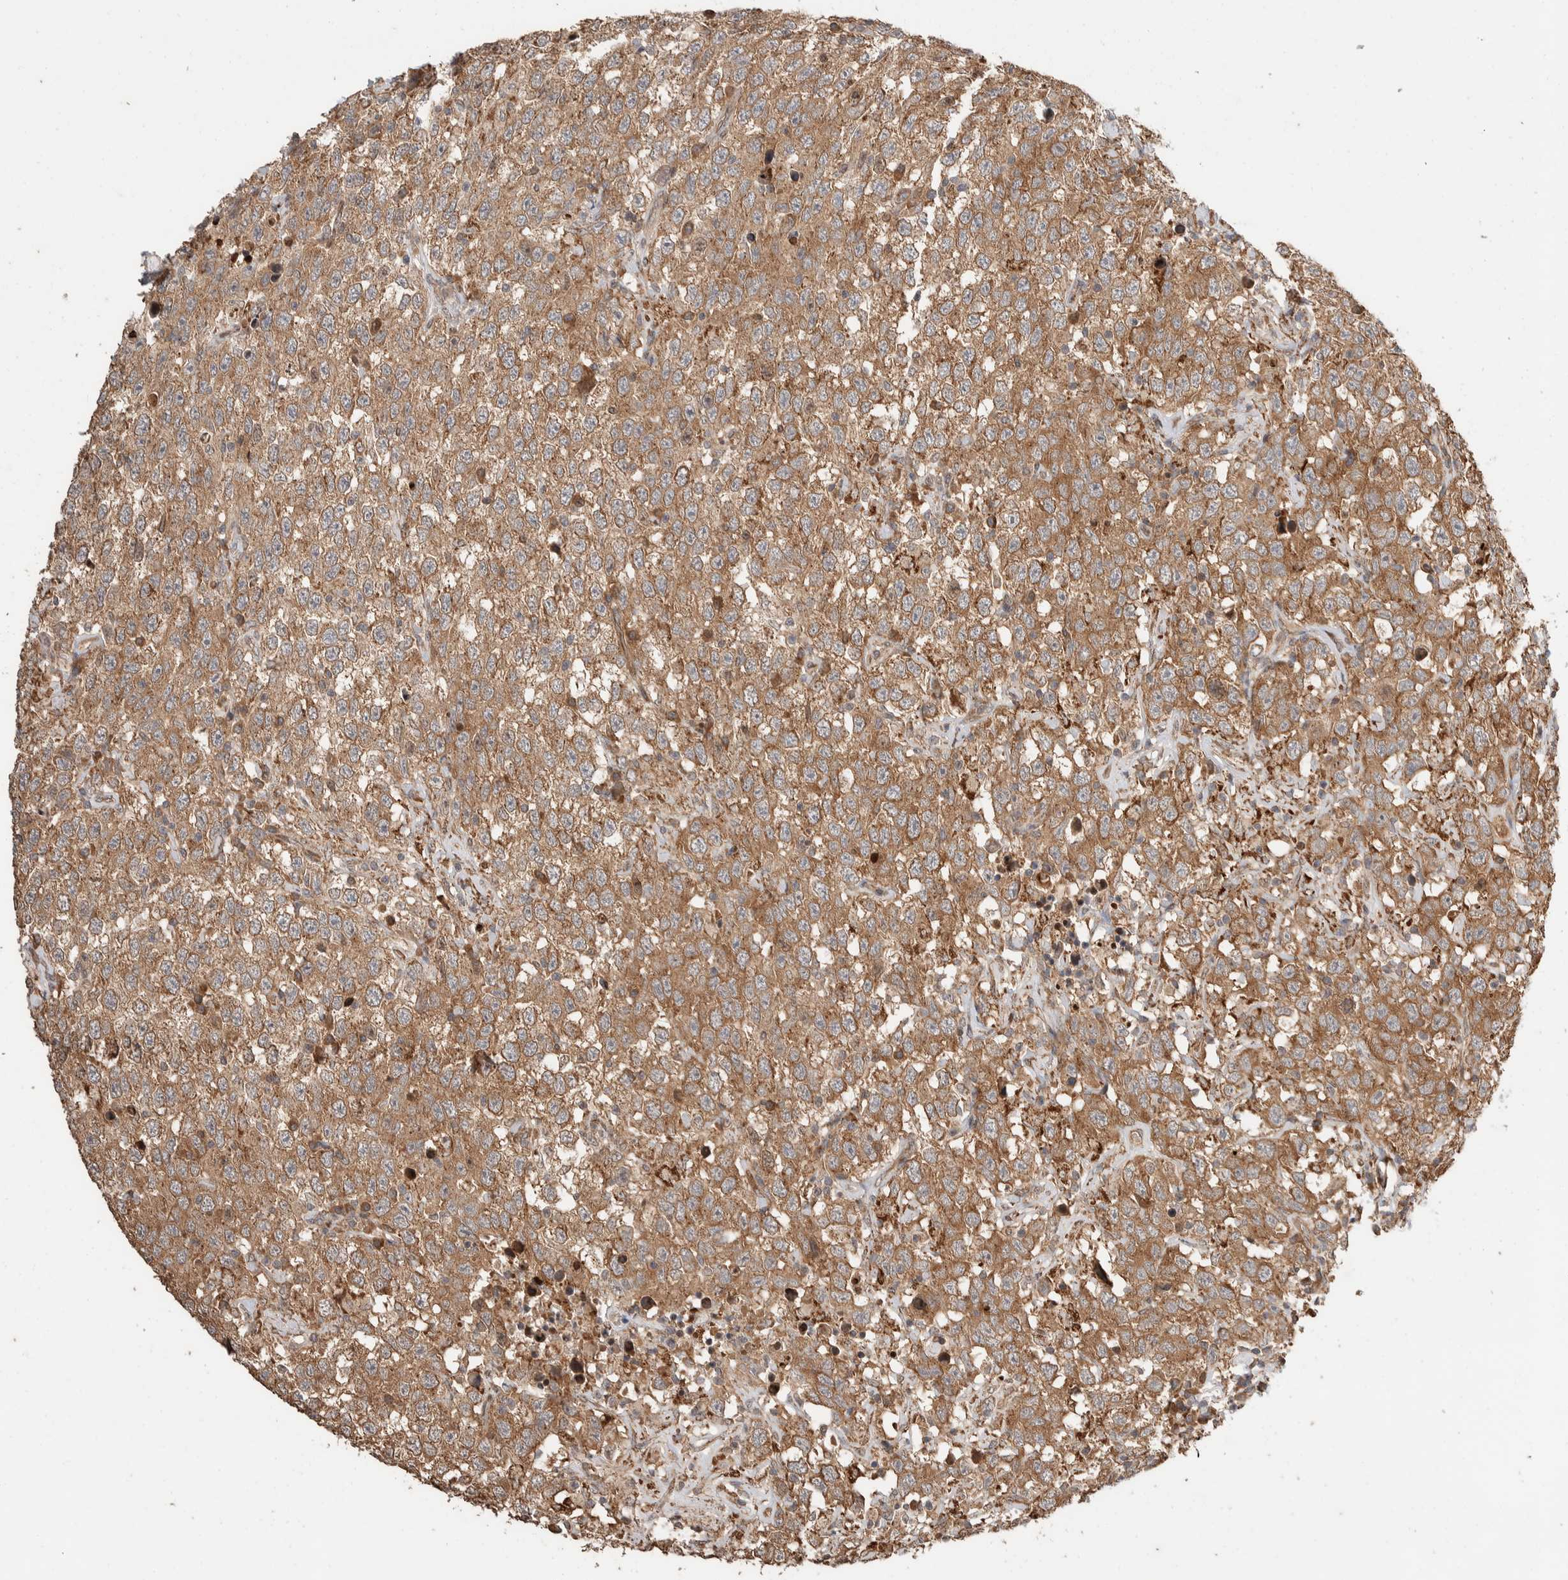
{"staining": {"intensity": "moderate", "quantity": ">75%", "location": "cytoplasmic/membranous"}, "tissue": "testis cancer", "cell_type": "Tumor cells", "image_type": "cancer", "snomed": [{"axis": "morphology", "description": "Seminoma, NOS"}, {"axis": "topography", "description": "Testis"}], "caption": "IHC staining of testis cancer, which shows medium levels of moderate cytoplasmic/membranous positivity in approximately >75% of tumor cells indicating moderate cytoplasmic/membranous protein staining. The staining was performed using DAB (3,3'-diaminobenzidine) (brown) for protein detection and nuclei were counterstained in hematoxylin (blue).", "gene": "ERC1", "patient": {"sex": "male", "age": 41}}